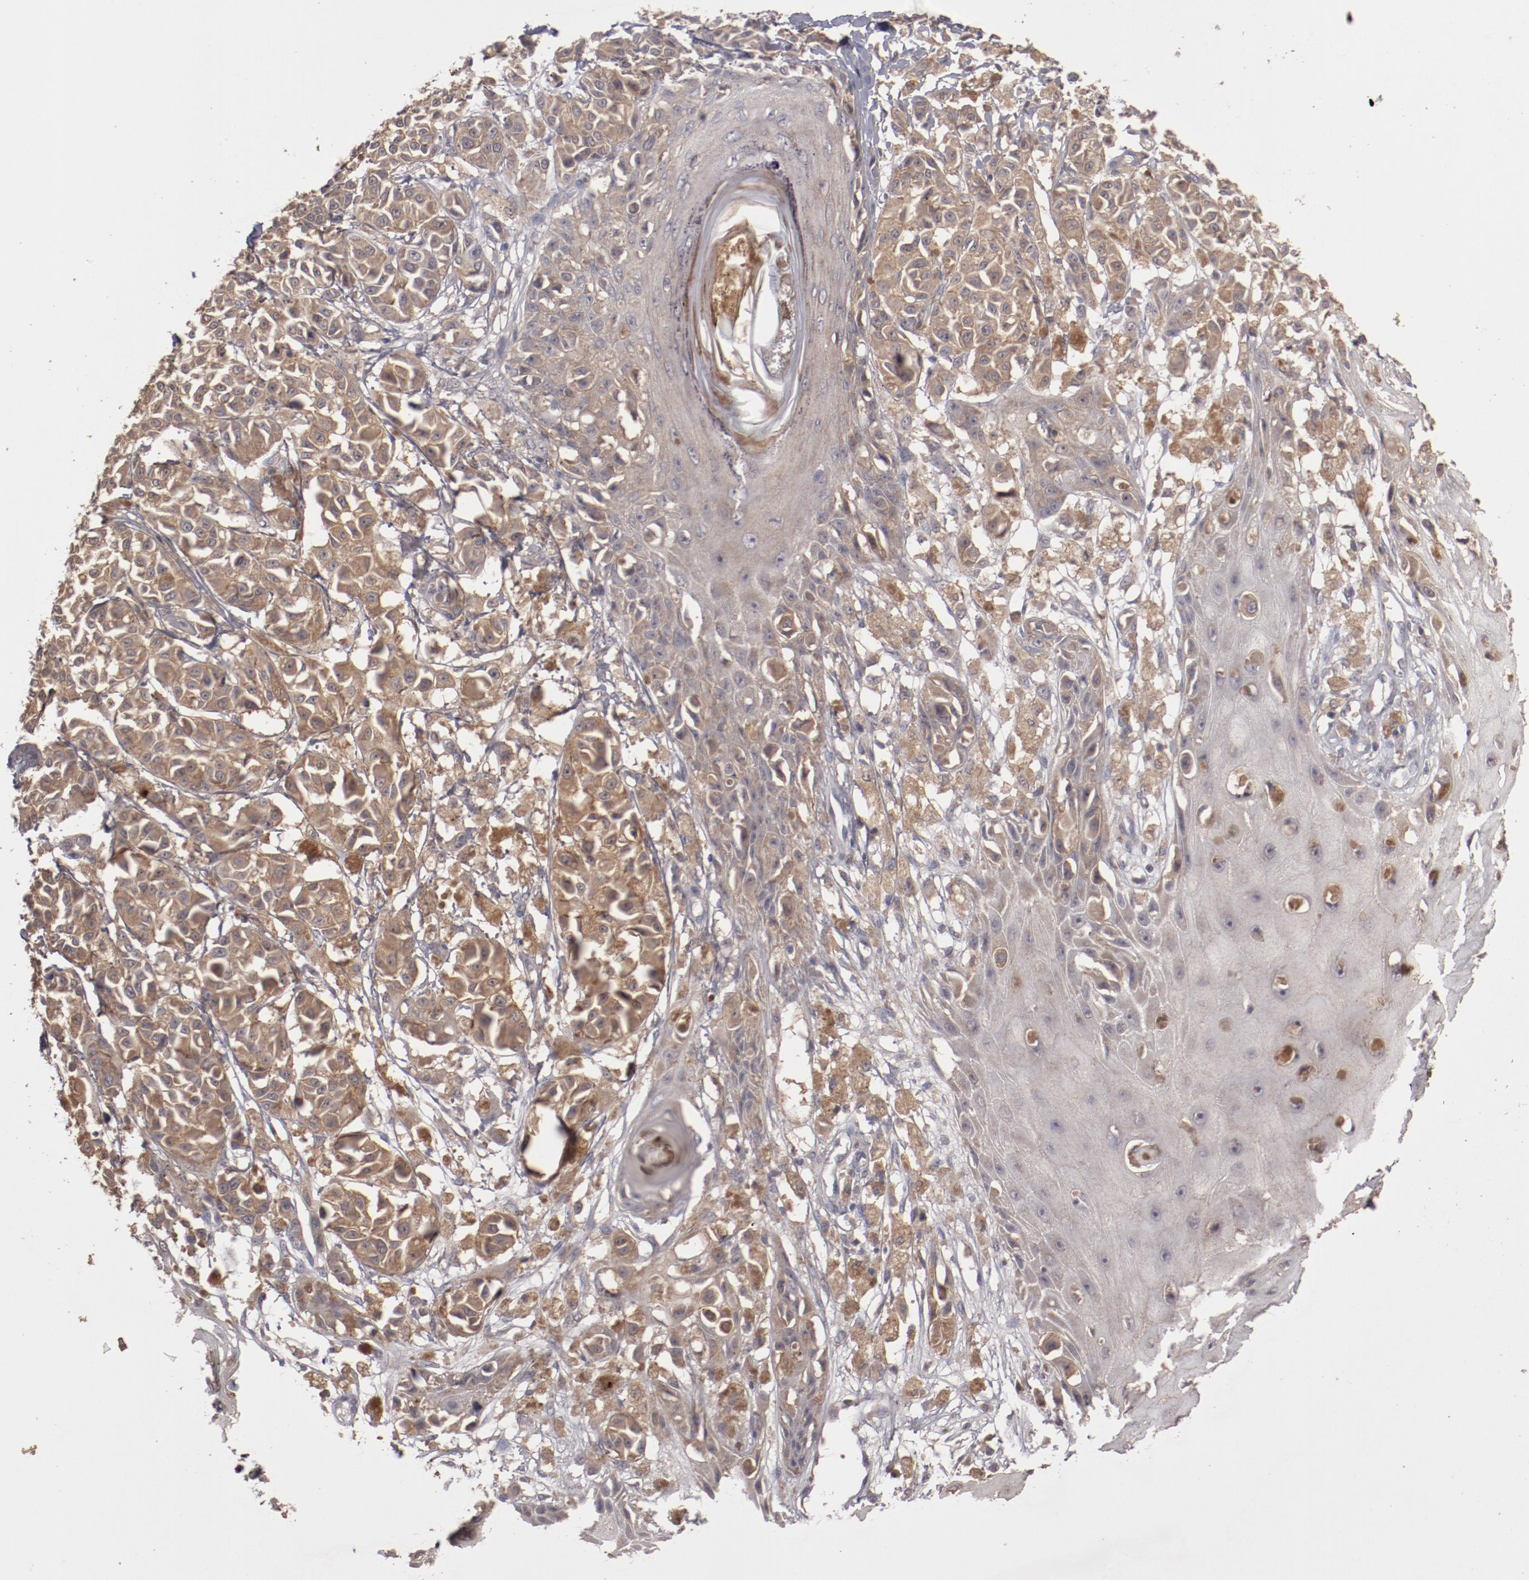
{"staining": {"intensity": "moderate", "quantity": ">75%", "location": "cytoplasmic/membranous"}, "tissue": "melanoma", "cell_type": "Tumor cells", "image_type": "cancer", "snomed": [{"axis": "morphology", "description": "Malignant melanoma, NOS"}, {"axis": "topography", "description": "Skin"}], "caption": "There is medium levels of moderate cytoplasmic/membranous staining in tumor cells of malignant melanoma, as demonstrated by immunohistochemical staining (brown color).", "gene": "LRRC75B", "patient": {"sex": "male", "age": 76}}